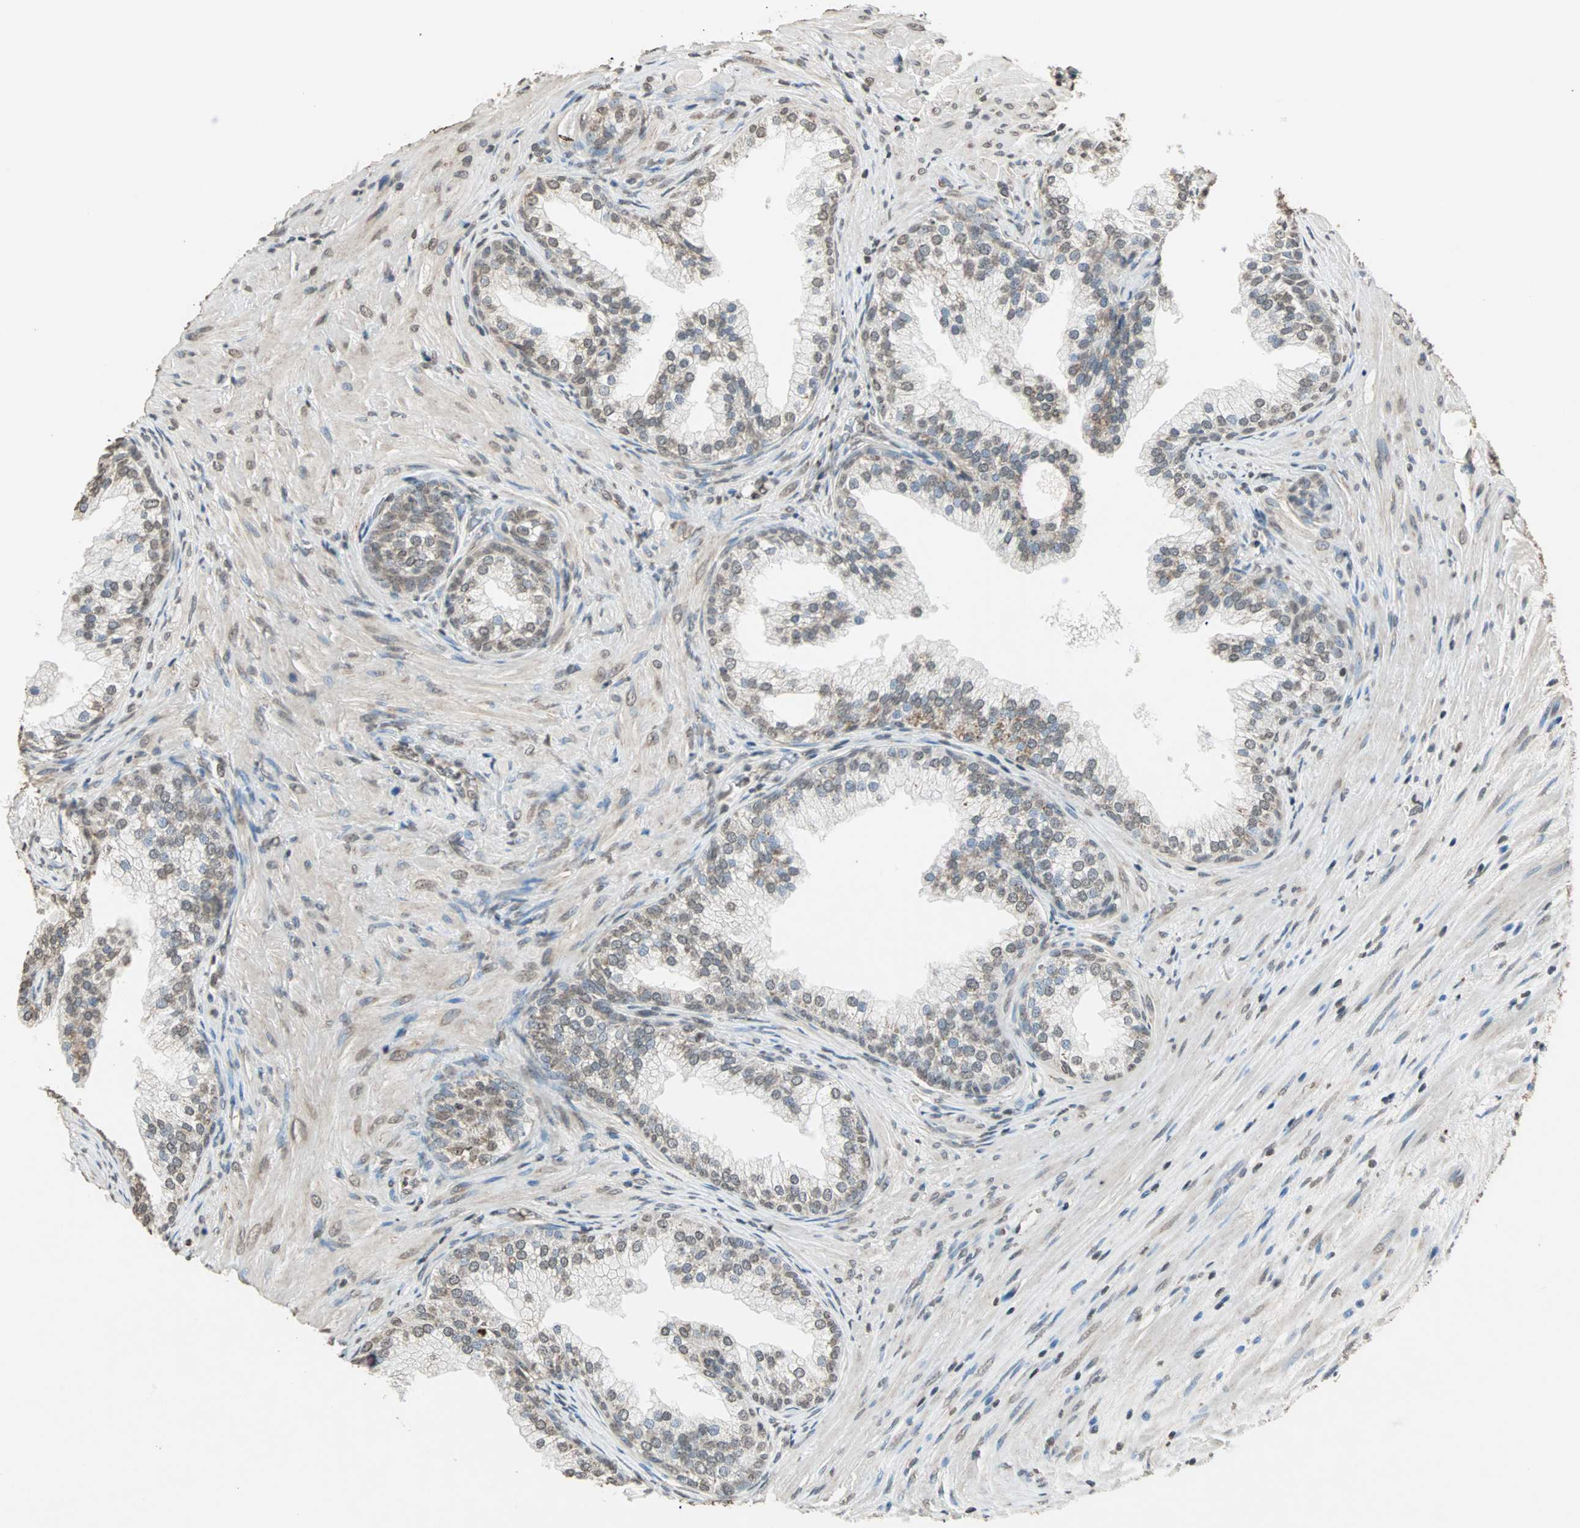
{"staining": {"intensity": "weak", "quantity": "25%-75%", "location": "cytoplasmic/membranous,nuclear"}, "tissue": "prostate", "cell_type": "Glandular cells", "image_type": "normal", "snomed": [{"axis": "morphology", "description": "Normal tissue, NOS"}, {"axis": "topography", "description": "Prostate"}], "caption": "Protein staining displays weak cytoplasmic/membranous,nuclear expression in approximately 25%-75% of glandular cells in benign prostate. The staining was performed using DAB, with brown indicating positive protein expression. Nuclei are stained blue with hematoxylin.", "gene": "PRELID1", "patient": {"sex": "male", "age": 76}}